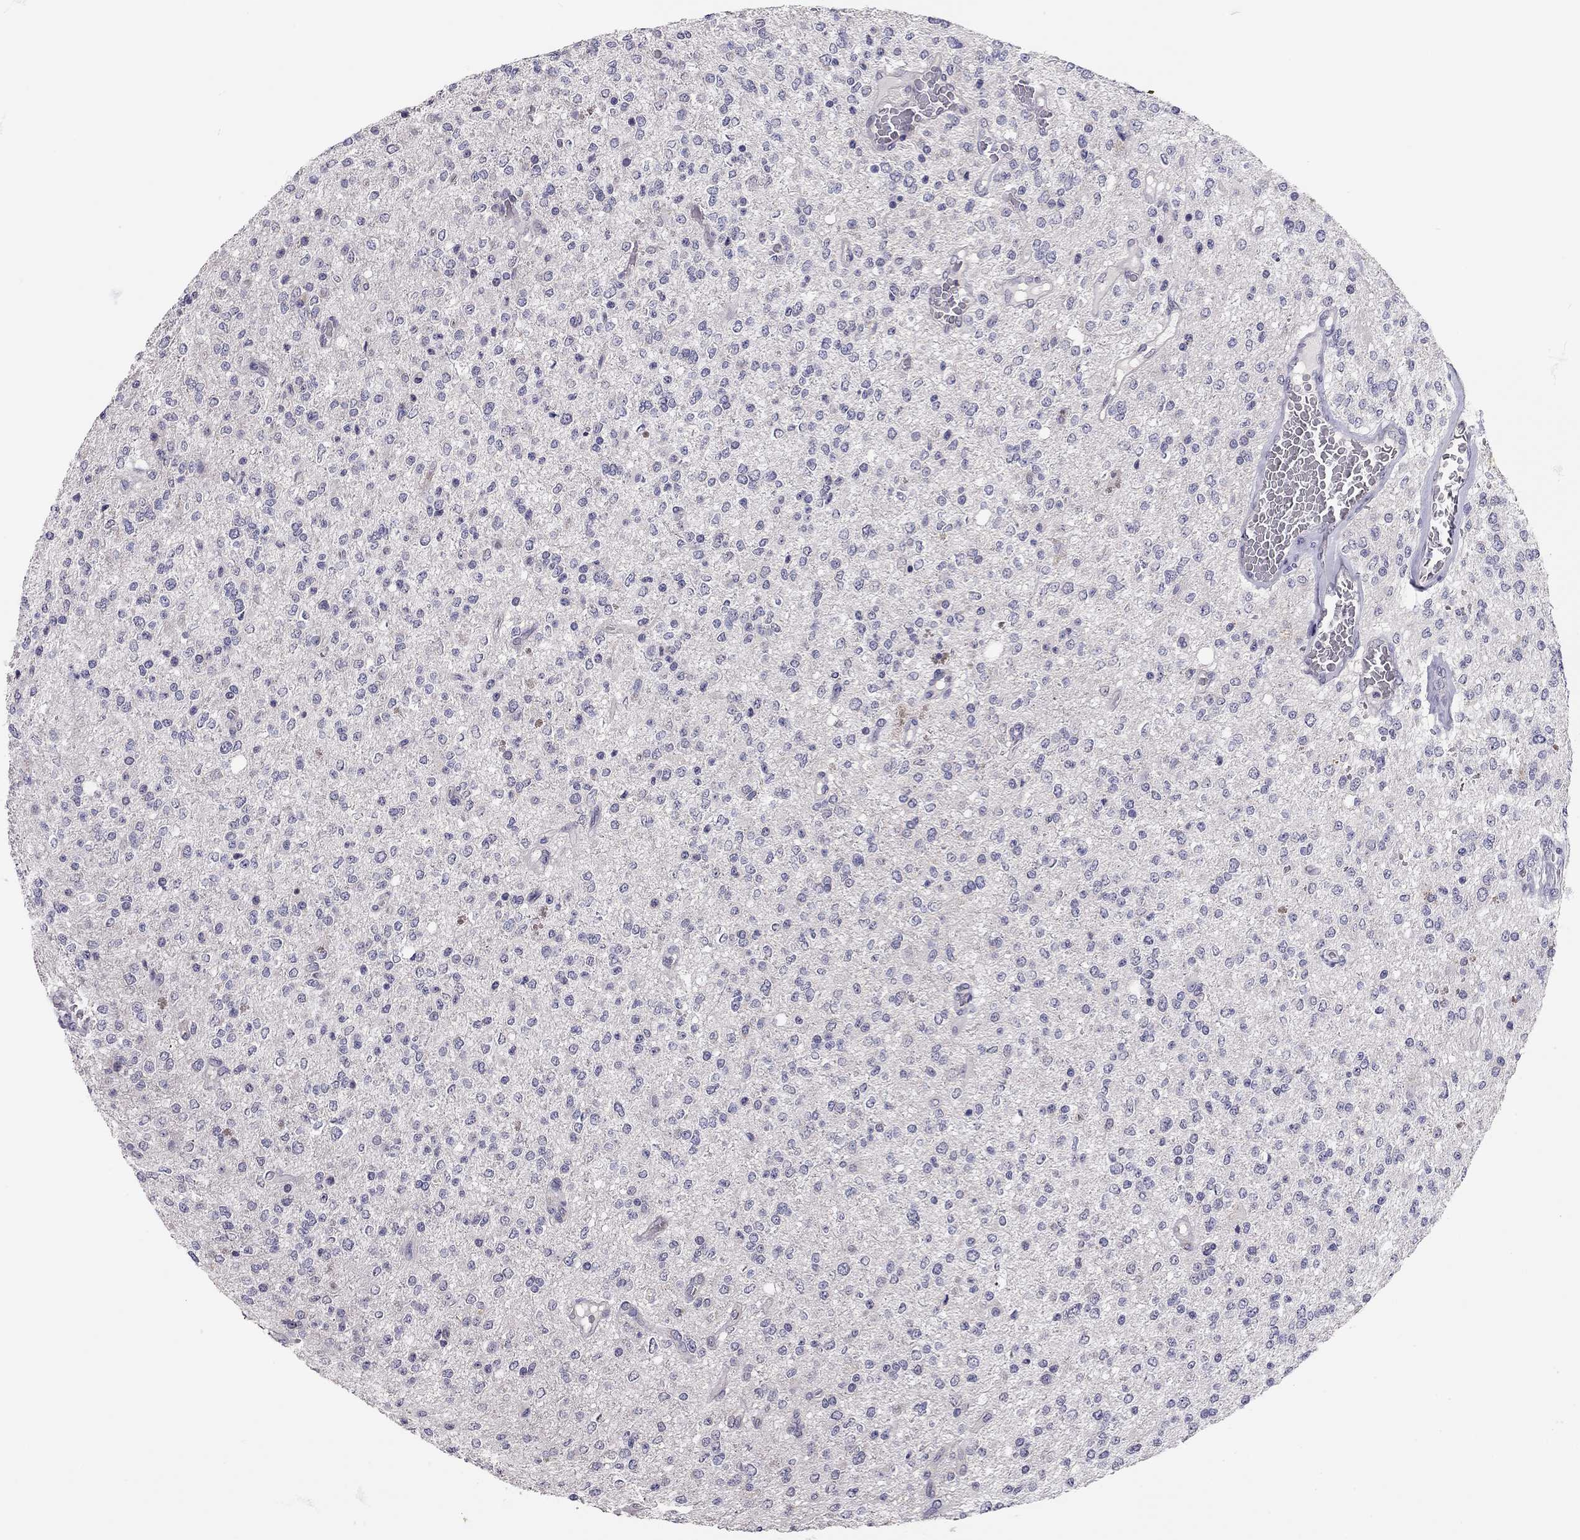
{"staining": {"intensity": "negative", "quantity": "none", "location": "none"}, "tissue": "glioma", "cell_type": "Tumor cells", "image_type": "cancer", "snomed": [{"axis": "morphology", "description": "Glioma, malignant, Low grade"}, {"axis": "topography", "description": "Brain"}], "caption": "A histopathology image of low-grade glioma (malignant) stained for a protein shows no brown staining in tumor cells. (DAB (3,3'-diaminobenzidine) immunohistochemistry (IHC) visualized using brightfield microscopy, high magnification).", "gene": "SCARB1", "patient": {"sex": "male", "age": 67}}